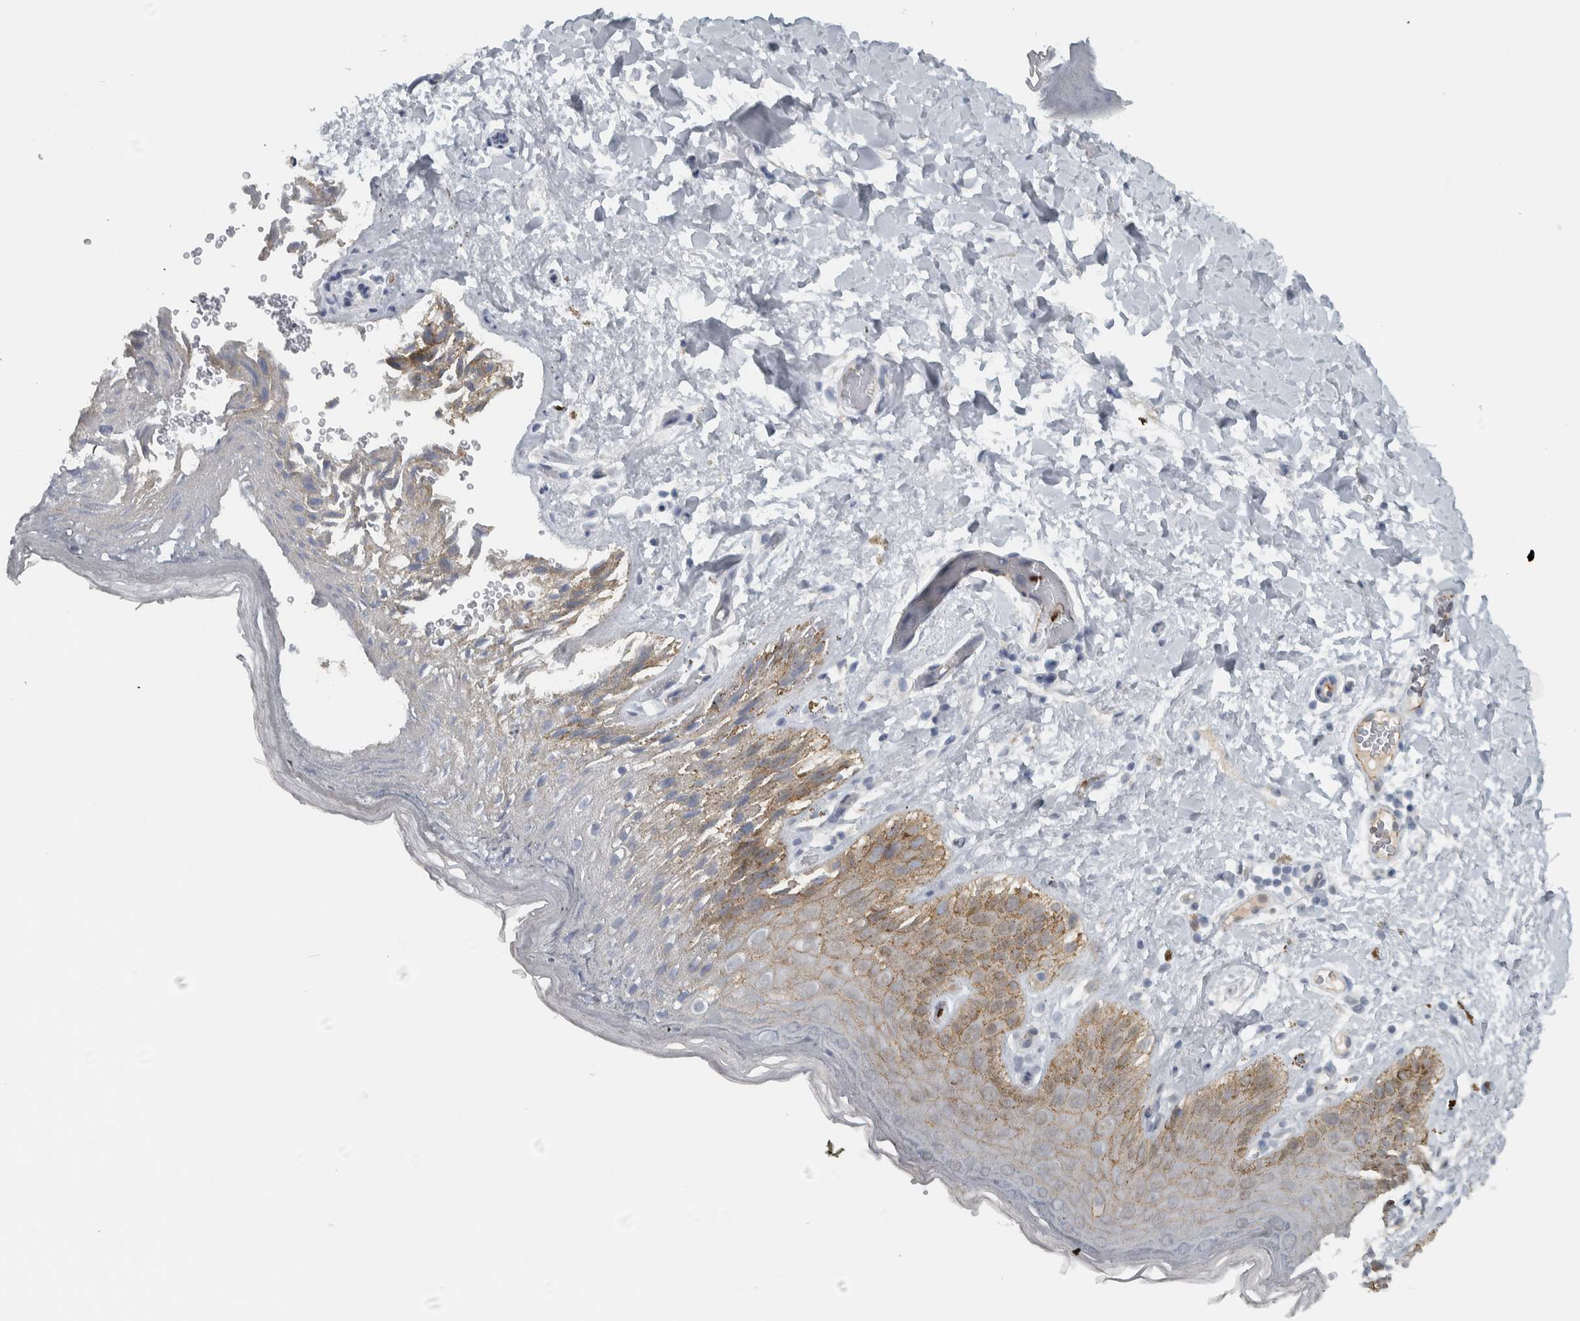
{"staining": {"intensity": "weak", "quantity": "25%-75%", "location": "cytoplasmic/membranous,nuclear"}, "tissue": "skin", "cell_type": "Epidermal cells", "image_type": "normal", "snomed": [{"axis": "morphology", "description": "Normal tissue, NOS"}, {"axis": "topography", "description": "Anal"}], "caption": "This is a photomicrograph of IHC staining of normal skin, which shows weak staining in the cytoplasmic/membranous,nuclear of epidermal cells.", "gene": "ADPRM", "patient": {"sex": "male", "age": 44}}